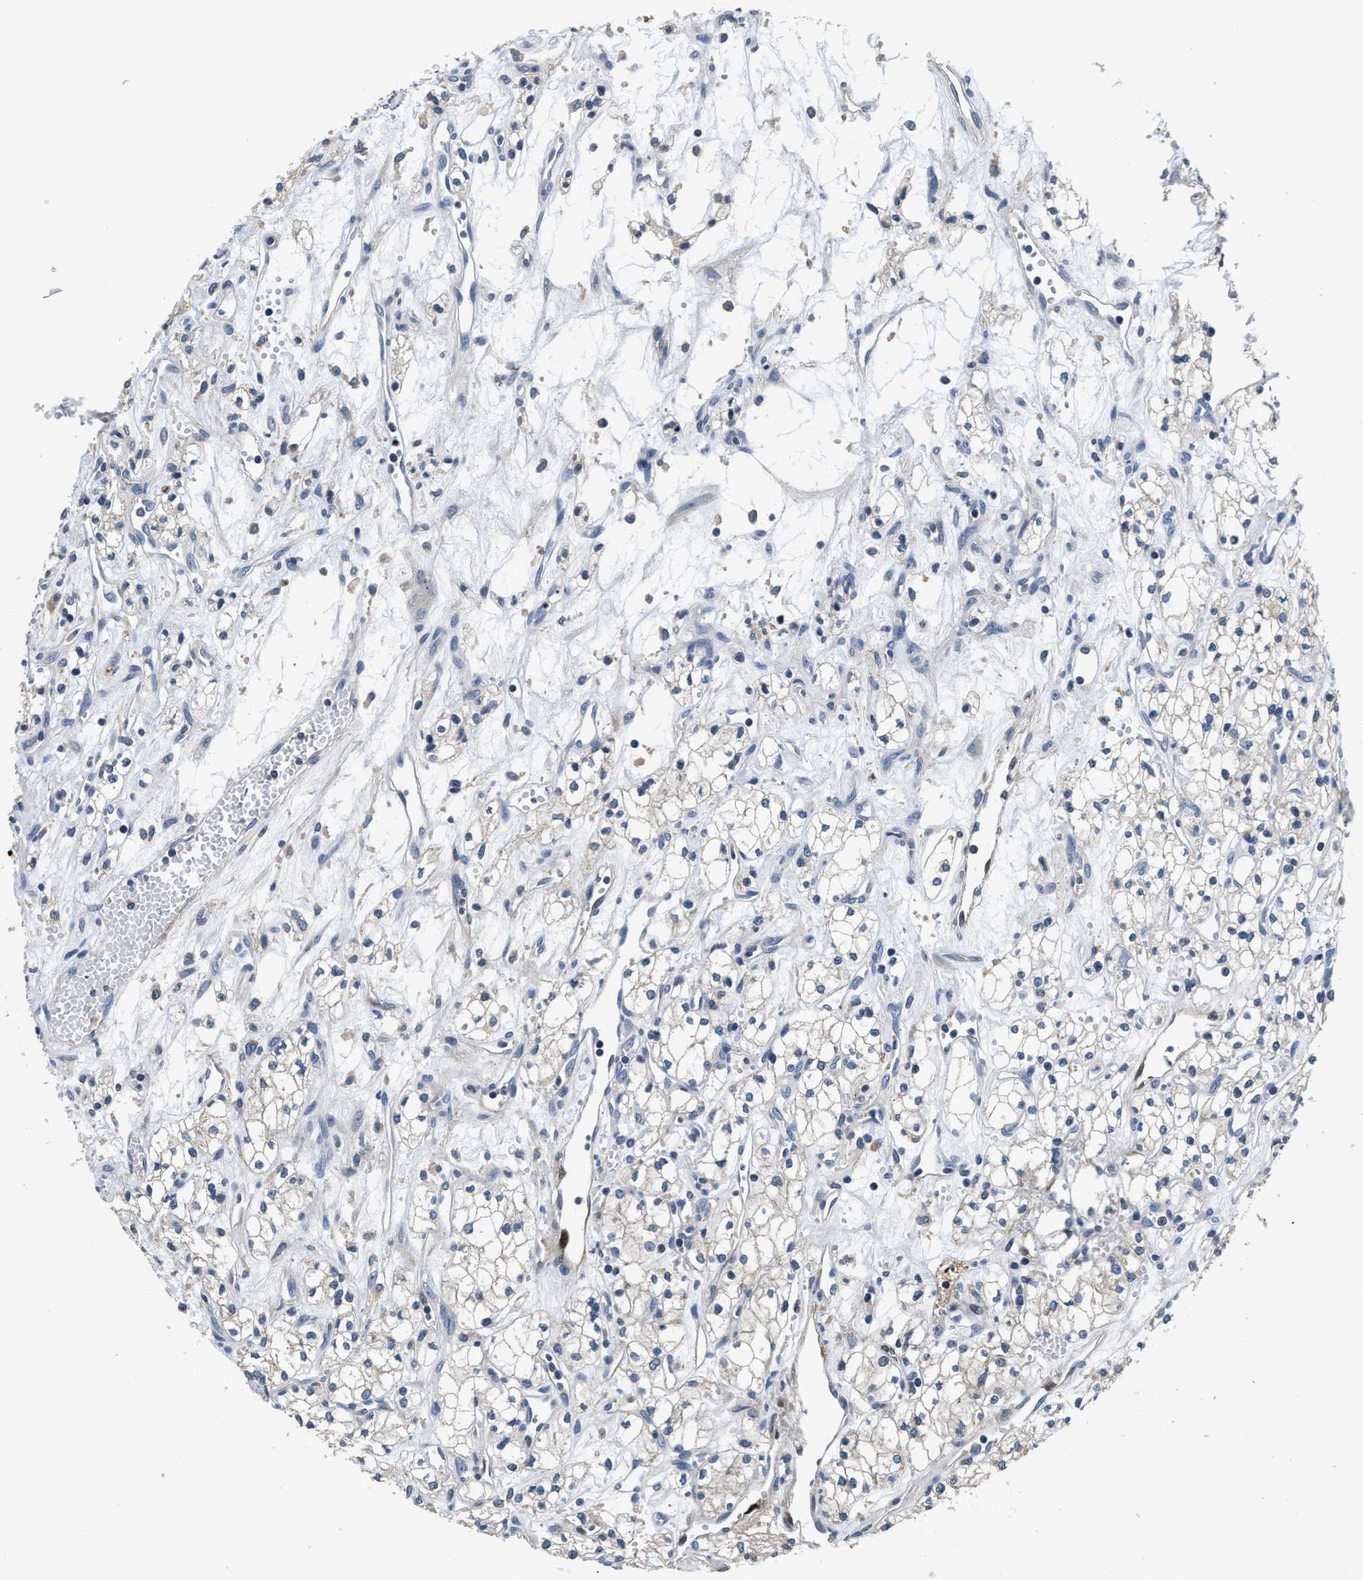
{"staining": {"intensity": "negative", "quantity": "none", "location": "none"}, "tissue": "renal cancer", "cell_type": "Tumor cells", "image_type": "cancer", "snomed": [{"axis": "morphology", "description": "Adenocarcinoma, NOS"}, {"axis": "topography", "description": "Kidney"}], "caption": "Immunohistochemistry (IHC) image of human adenocarcinoma (renal) stained for a protein (brown), which reveals no staining in tumor cells.", "gene": "ANKIB1", "patient": {"sex": "male", "age": 59}}